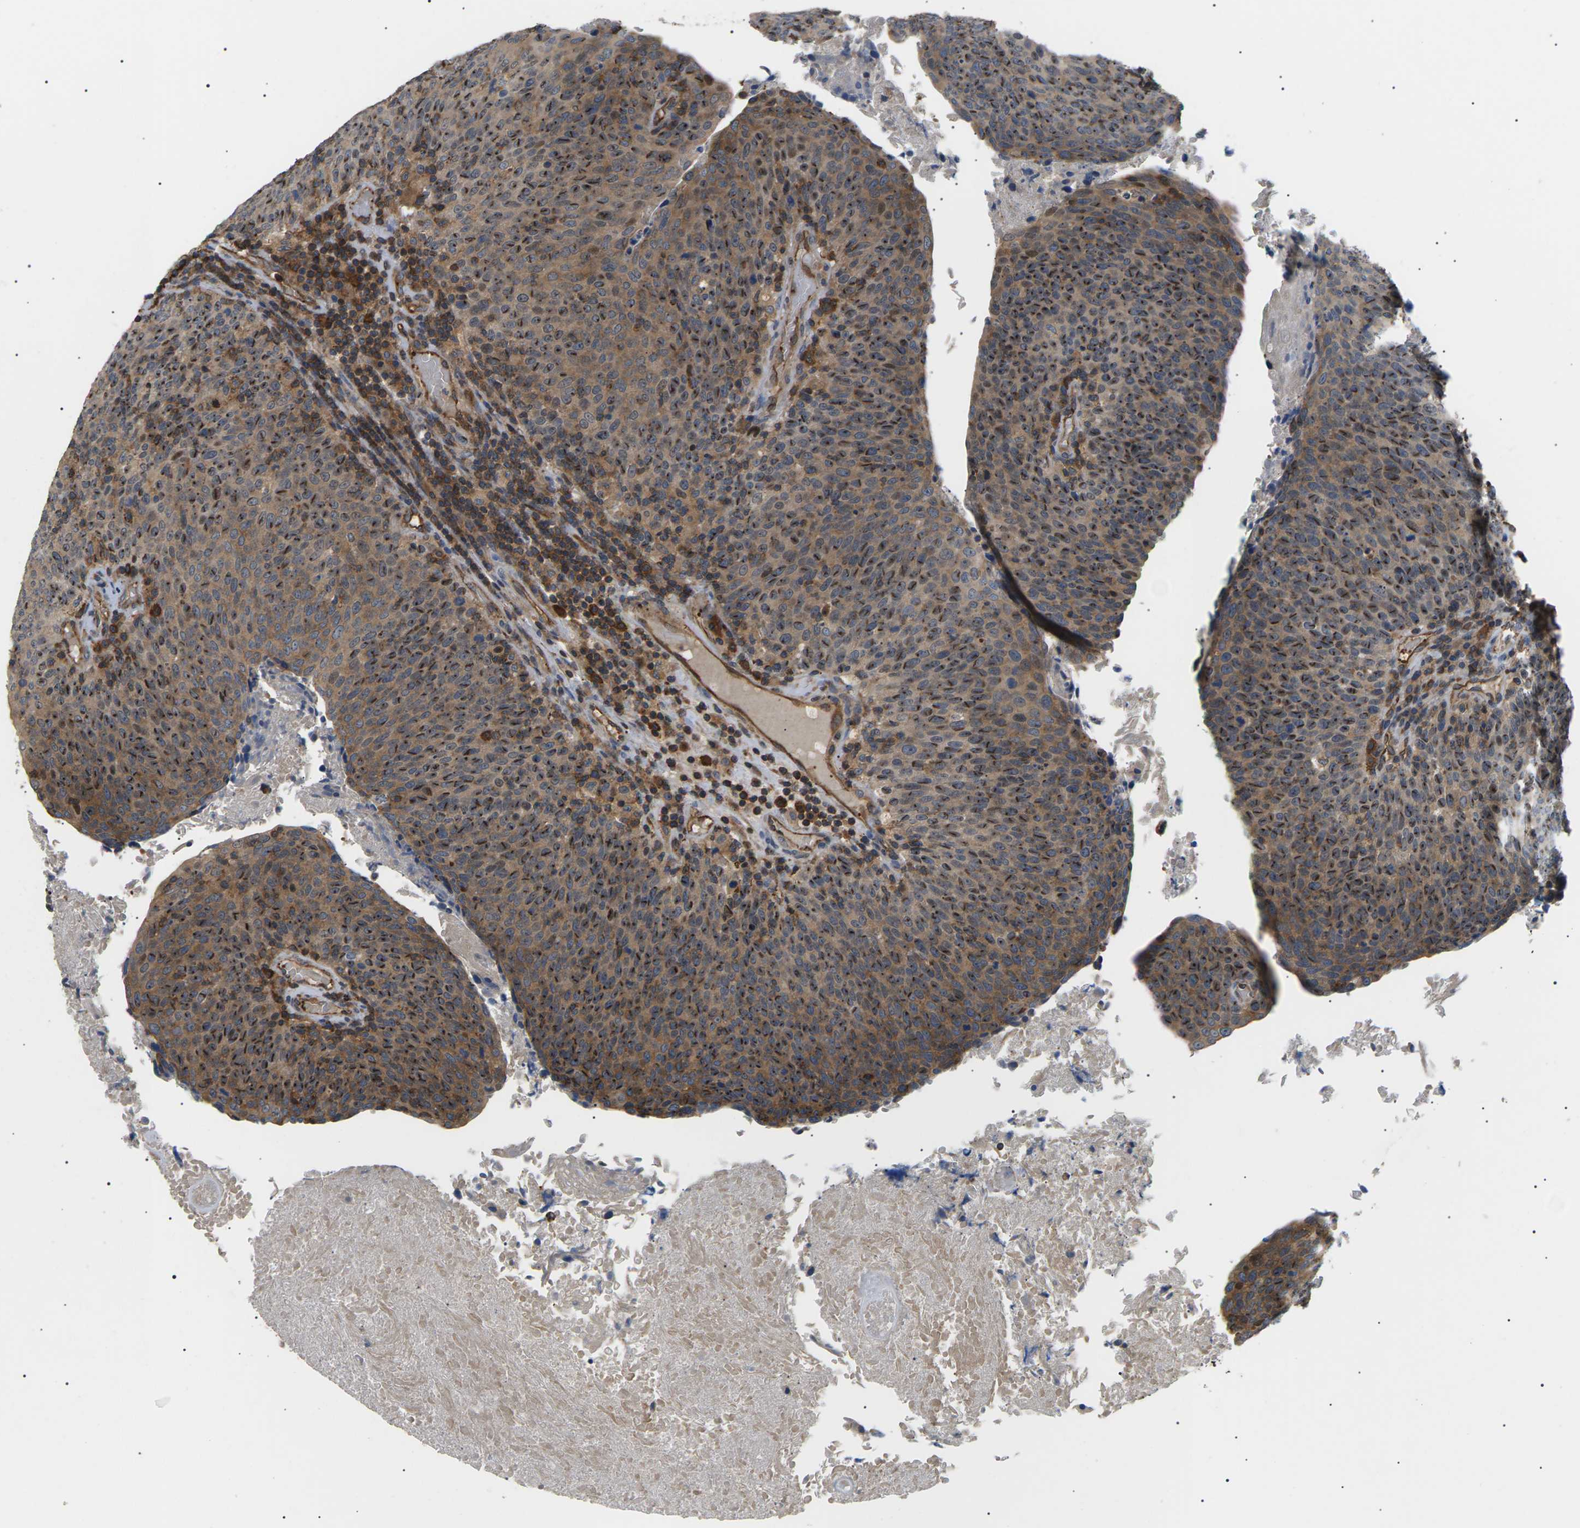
{"staining": {"intensity": "moderate", "quantity": ">75%", "location": "cytoplasmic/membranous,nuclear"}, "tissue": "head and neck cancer", "cell_type": "Tumor cells", "image_type": "cancer", "snomed": [{"axis": "morphology", "description": "Squamous cell carcinoma, NOS"}, {"axis": "morphology", "description": "Squamous cell carcinoma, metastatic, NOS"}, {"axis": "topography", "description": "Lymph node"}, {"axis": "topography", "description": "Head-Neck"}], "caption": "Moderate cytoplasmic/membranous and nuclear expression for a protein is identified in approximately >75% of tumor cells of metastatic squamous cell carcinoma (head and neck) using immunohistochemistry.", "gene": "TMTC4", "patient": {"sex": "male", "age": 62}}